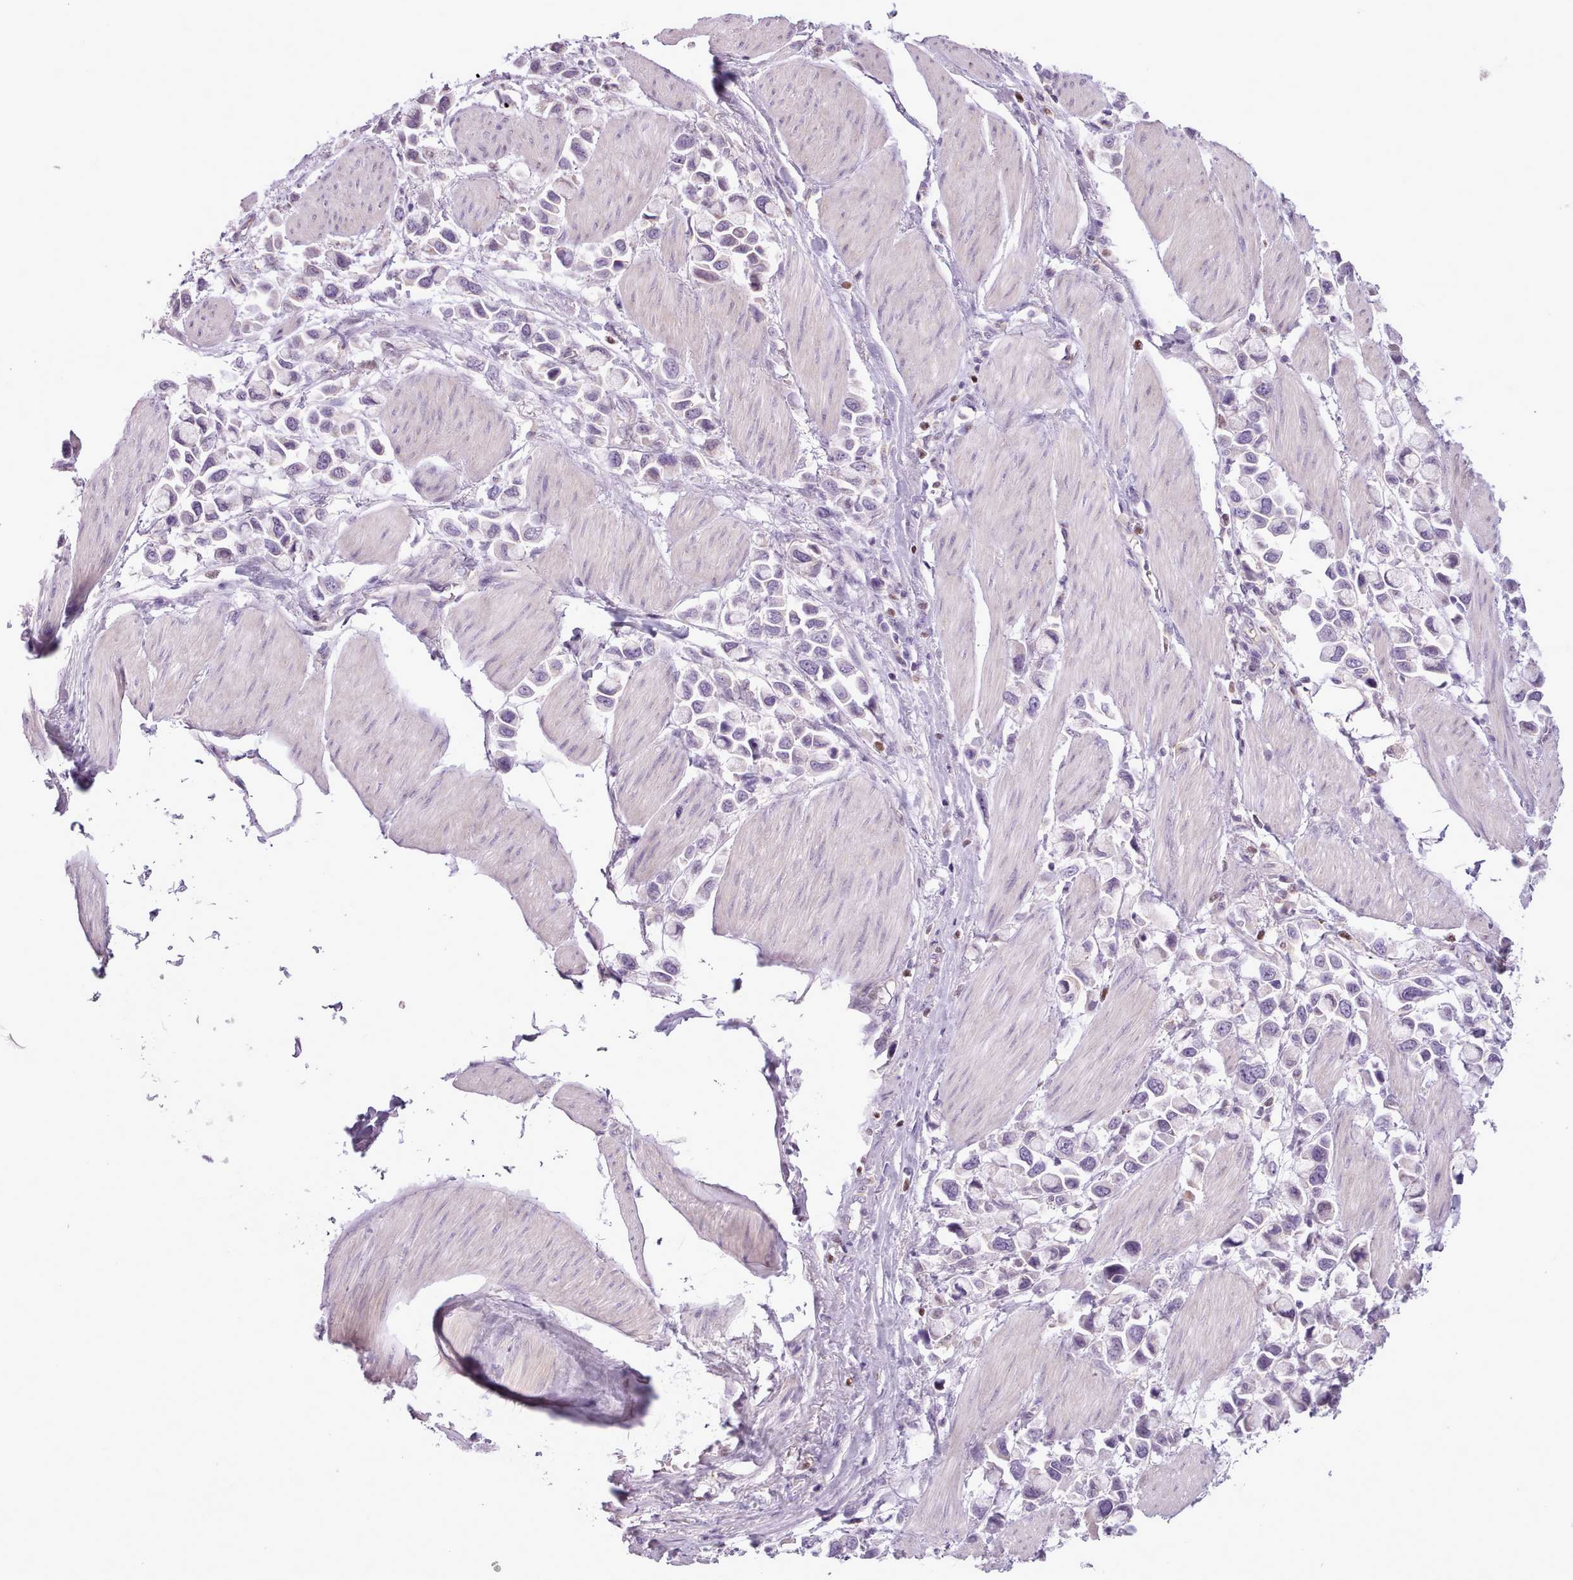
{"staining": {"intensity": "negative", "quantity": "none", "location": "none"}, "tissue": "stomach cancer", "cell_type": "Tumor cells", "image_type": "cancer", "snomed": [{"axis": "morphology", "description": "Adenocarcinoma, NOS"}, {"axis": "topography", "description": "Stomach"}], "caption": "High power microscopy image of an immunohistochemistry image of stomach cancer, revealing no significant expression in tumor cells.", "gene": "SLURP1", "patient": {"sex": "female", "age": 81}}